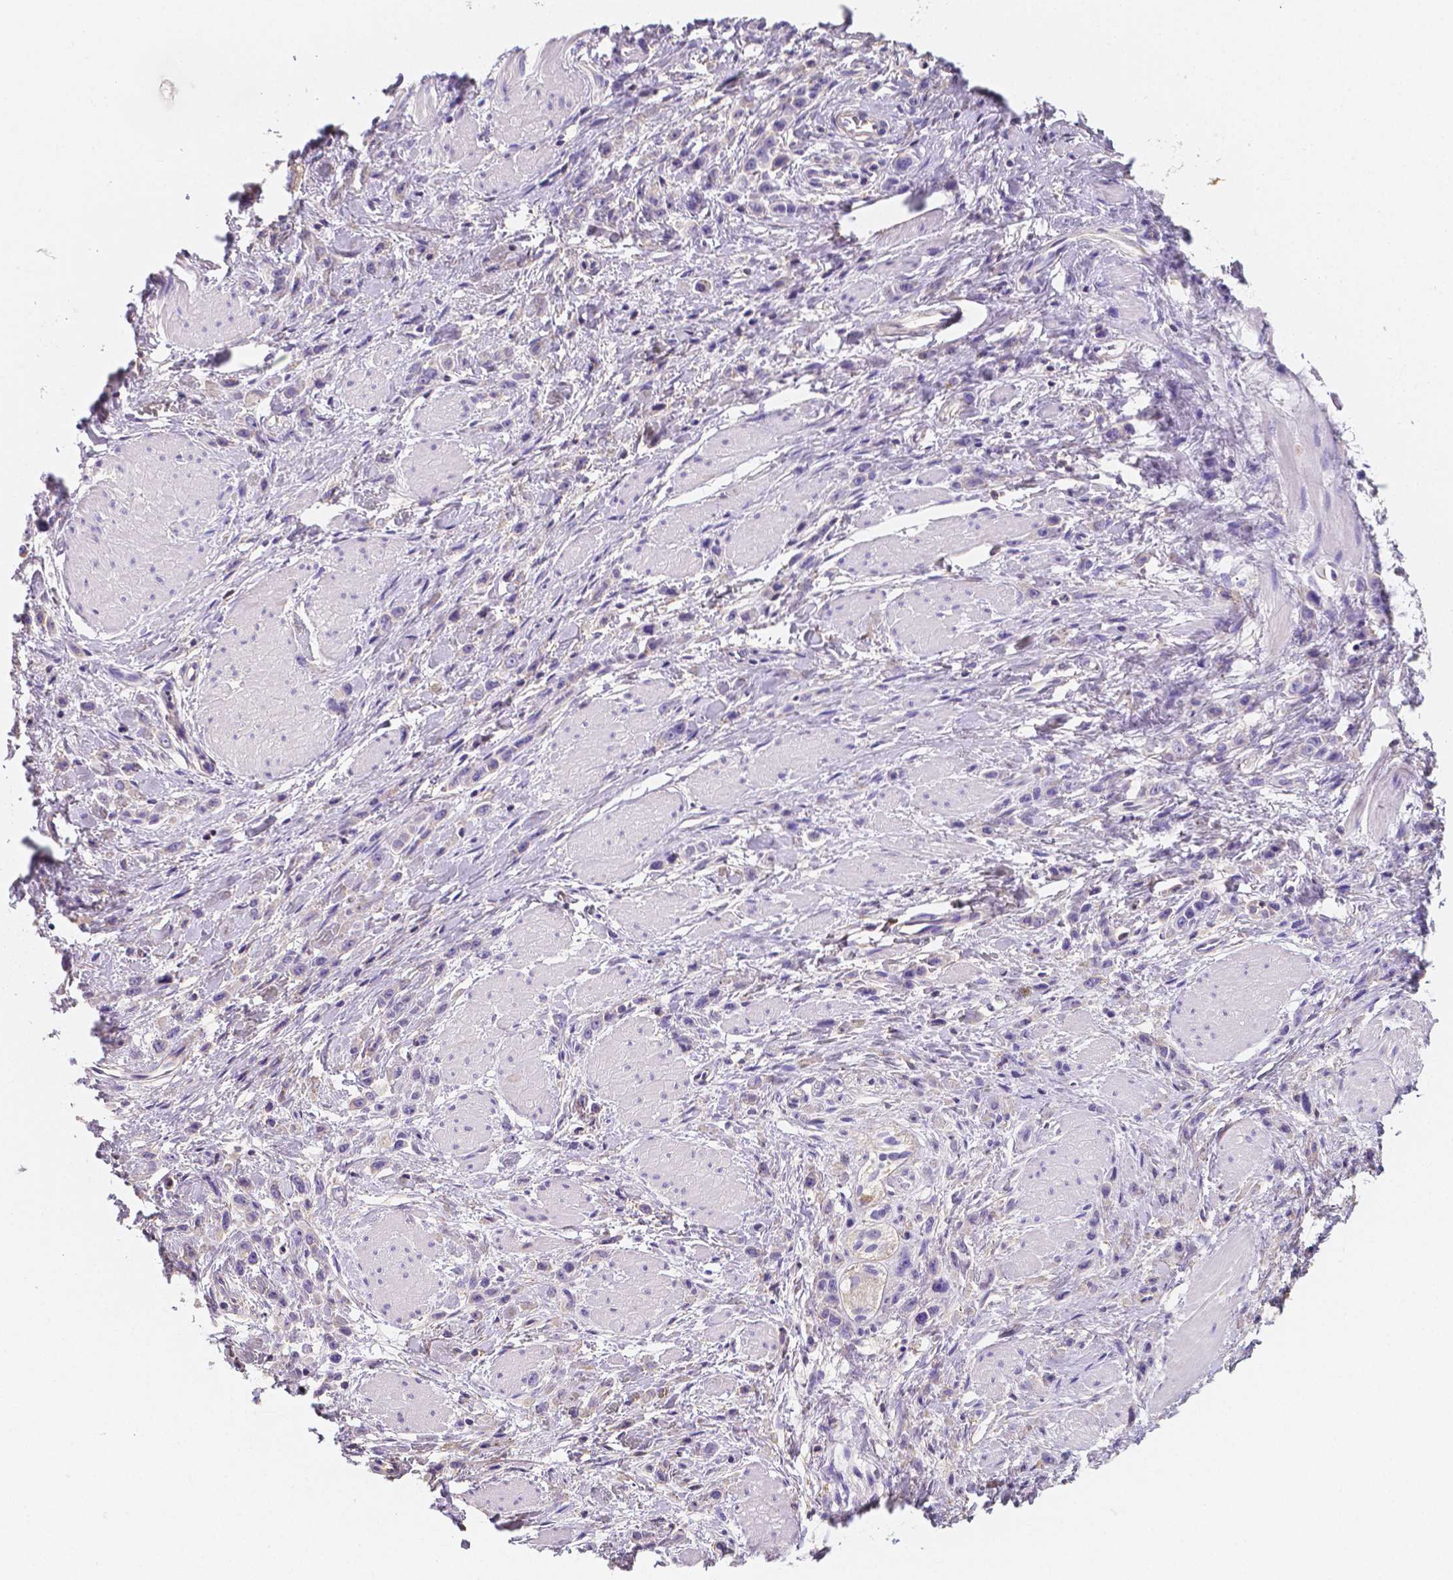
{"staining": {"intensity": "negative", "quantity": "none", "location": "none"}, "tissue": "stomach cancer", "cell_type": "Tumor cells", "image_type": "cancer", "snomed": [{"axis": "morphology", "description": "Adenocarcinoma, NOS"}, {"axis": "topography", "description": "Stomach"}], "caption": "Photomicrograph shows no protein expression in tumor cells of stomach cancer (adenocarcinoma) tissue.", "gene": "GABRD", "patient": {"sex": "male", "age": 47}}